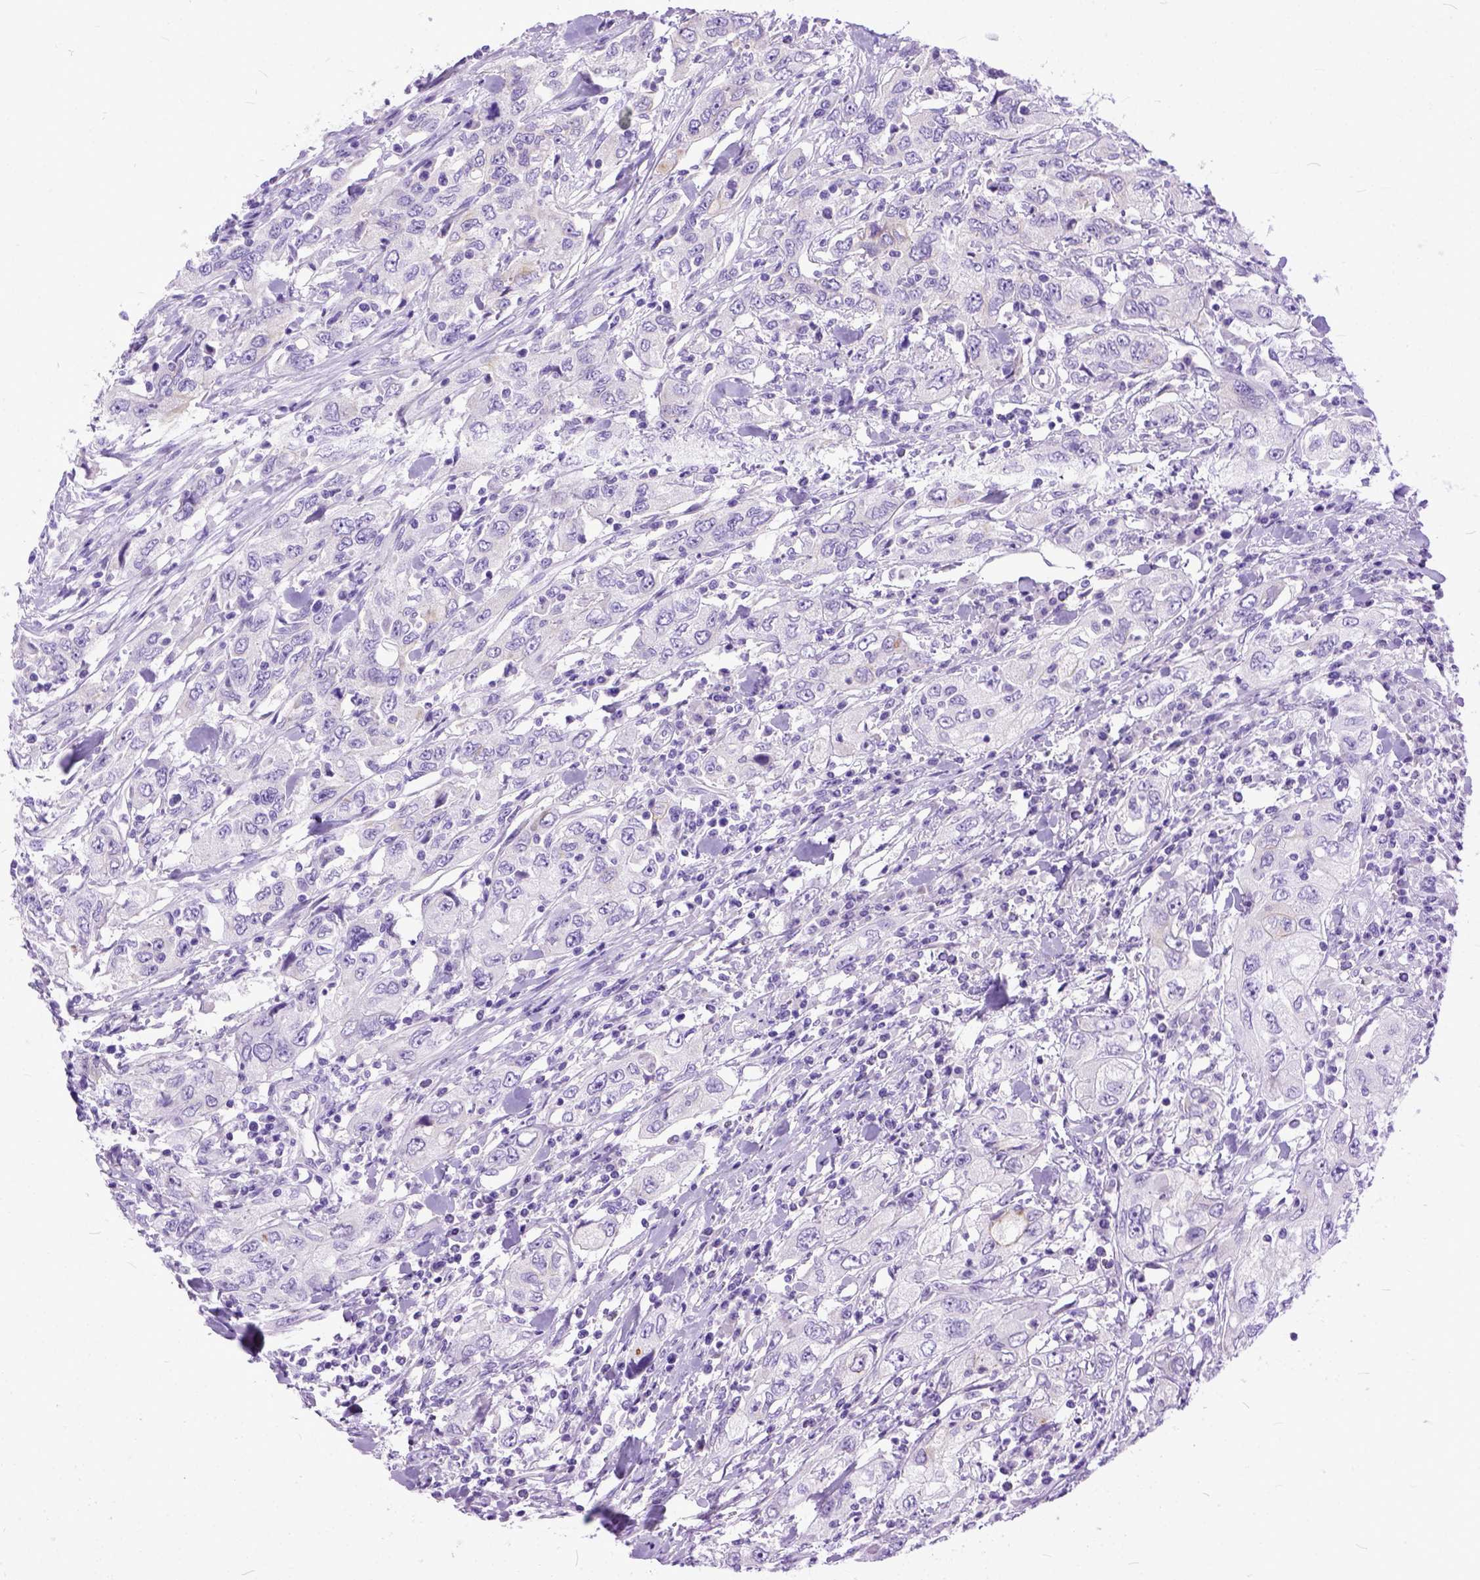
{"staining": {"intensity": "negative", "quantity": "none", "location": "none"}, "tissue": "urothelial cancer", "cell_type": "Tumor cells", "image_type": "cancer", "snomed": [{"axis": "morphology", "description": "Urothelial carcinoma, High grade"}, {"axis": "topography", "description": "Urinary bladder"}], "caption": "Micrograph shows no protein positivity in tumor cells of urothelial cancer tissue.", "gene": "PPL", "patient": {"sex": "male", "age": 76}}